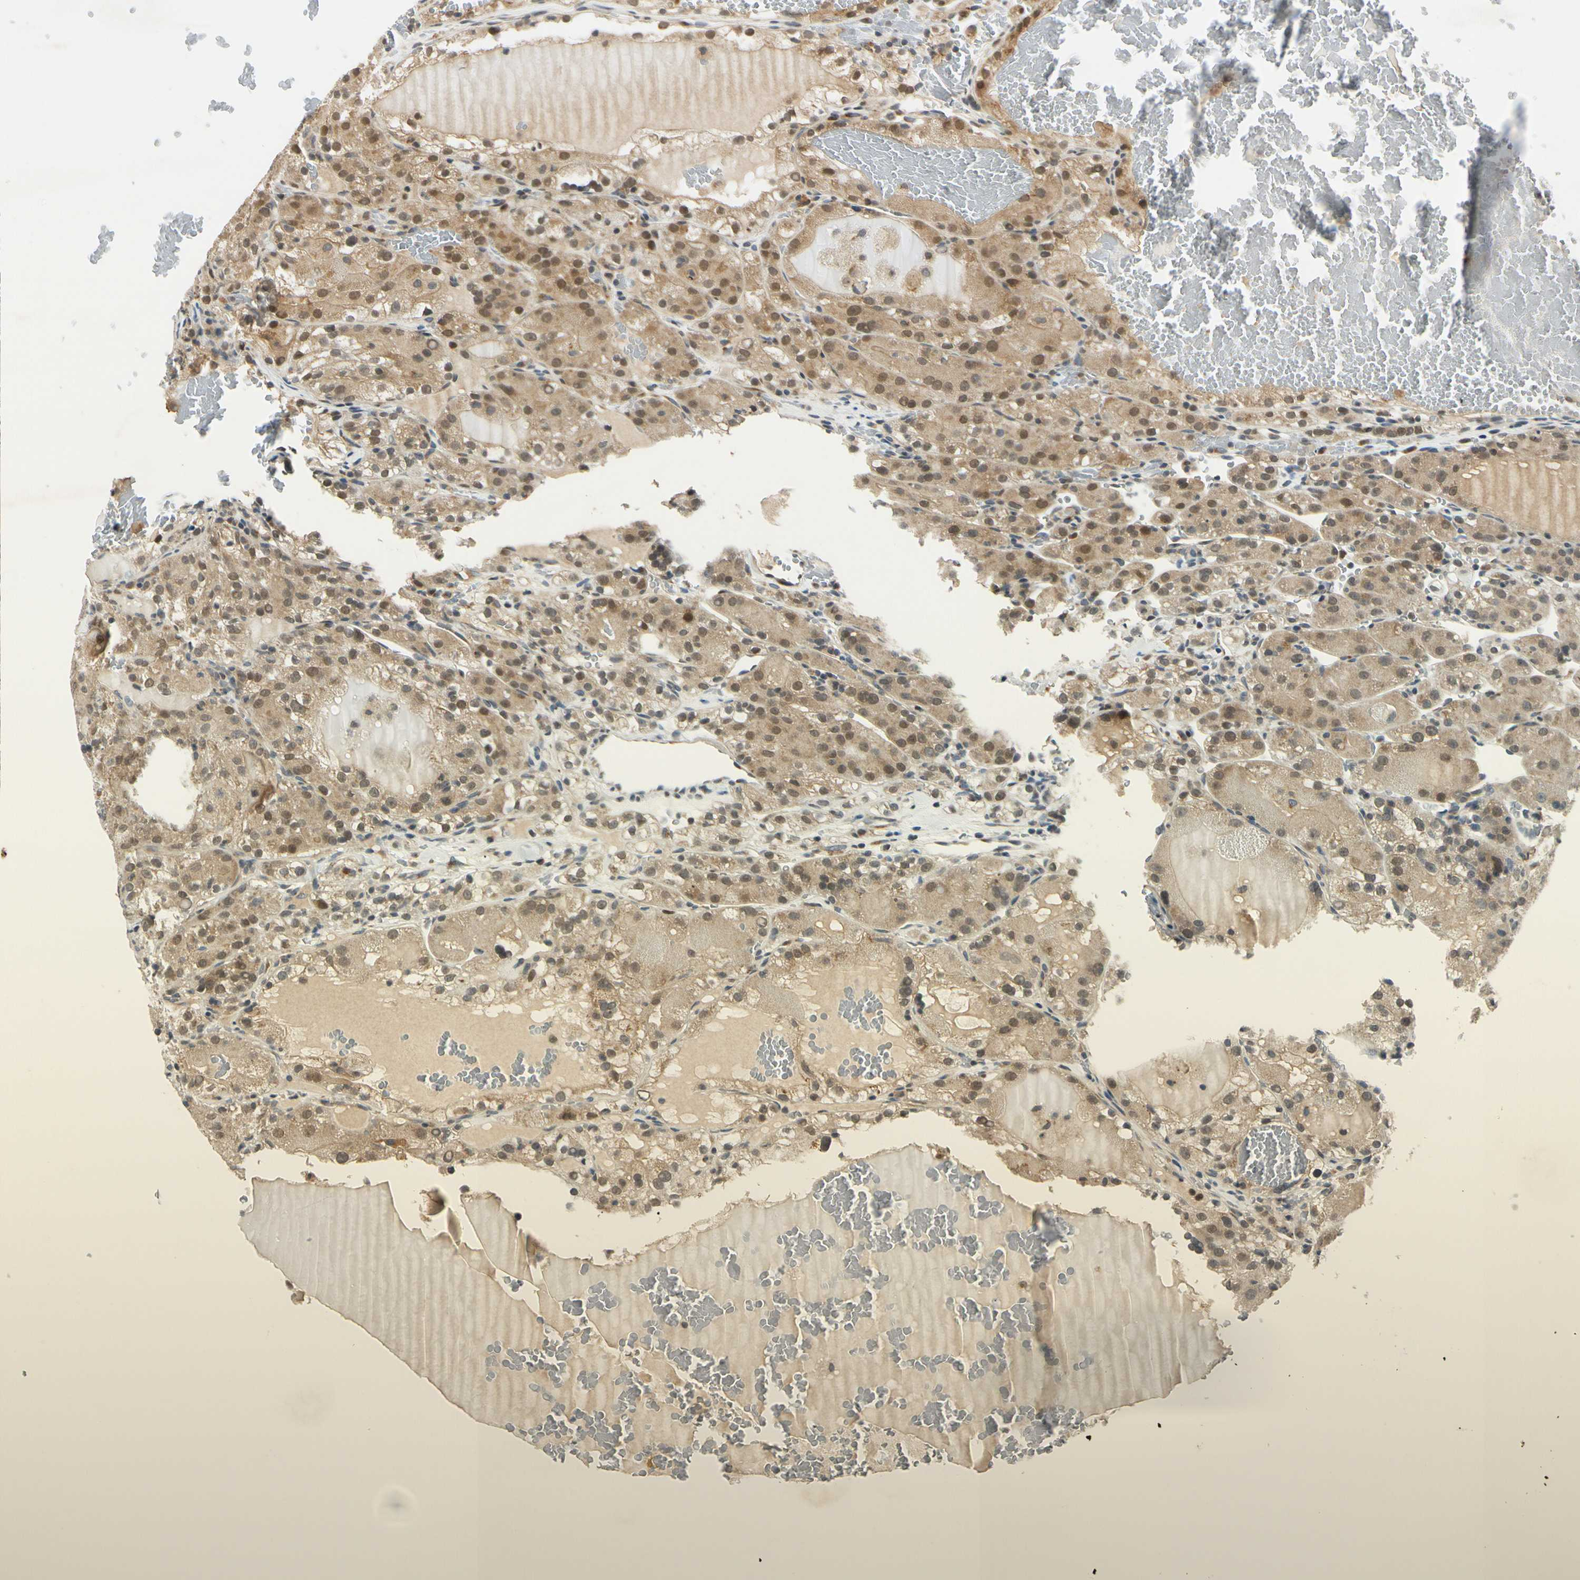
{"staining": {"intensity": "moderate", "quantity": ">75%", "location": "cytoplasmic/membranous,nuclear"}, "tissue": "renal cancer", "cell_type": "Tumor cells", "image_type": "cancer", "snomed": [{"axis": "morphology", "description": "Normal tissue, NOS"}, {"axis": "morphology", "description": "Adenocarcinoma, NOS"}, {"axis": "topography", "description": "Kidney"}], "caption": "There is medium levels of moderate cytoplasmic/membranous and nuclear positivity in tumor cells of adenocarcinoma (renal), as demonstrated by immunohistochemical staining (brown color).", "gene": "RPS6KB2", "patient": {"sex": "male", "age": 61}}